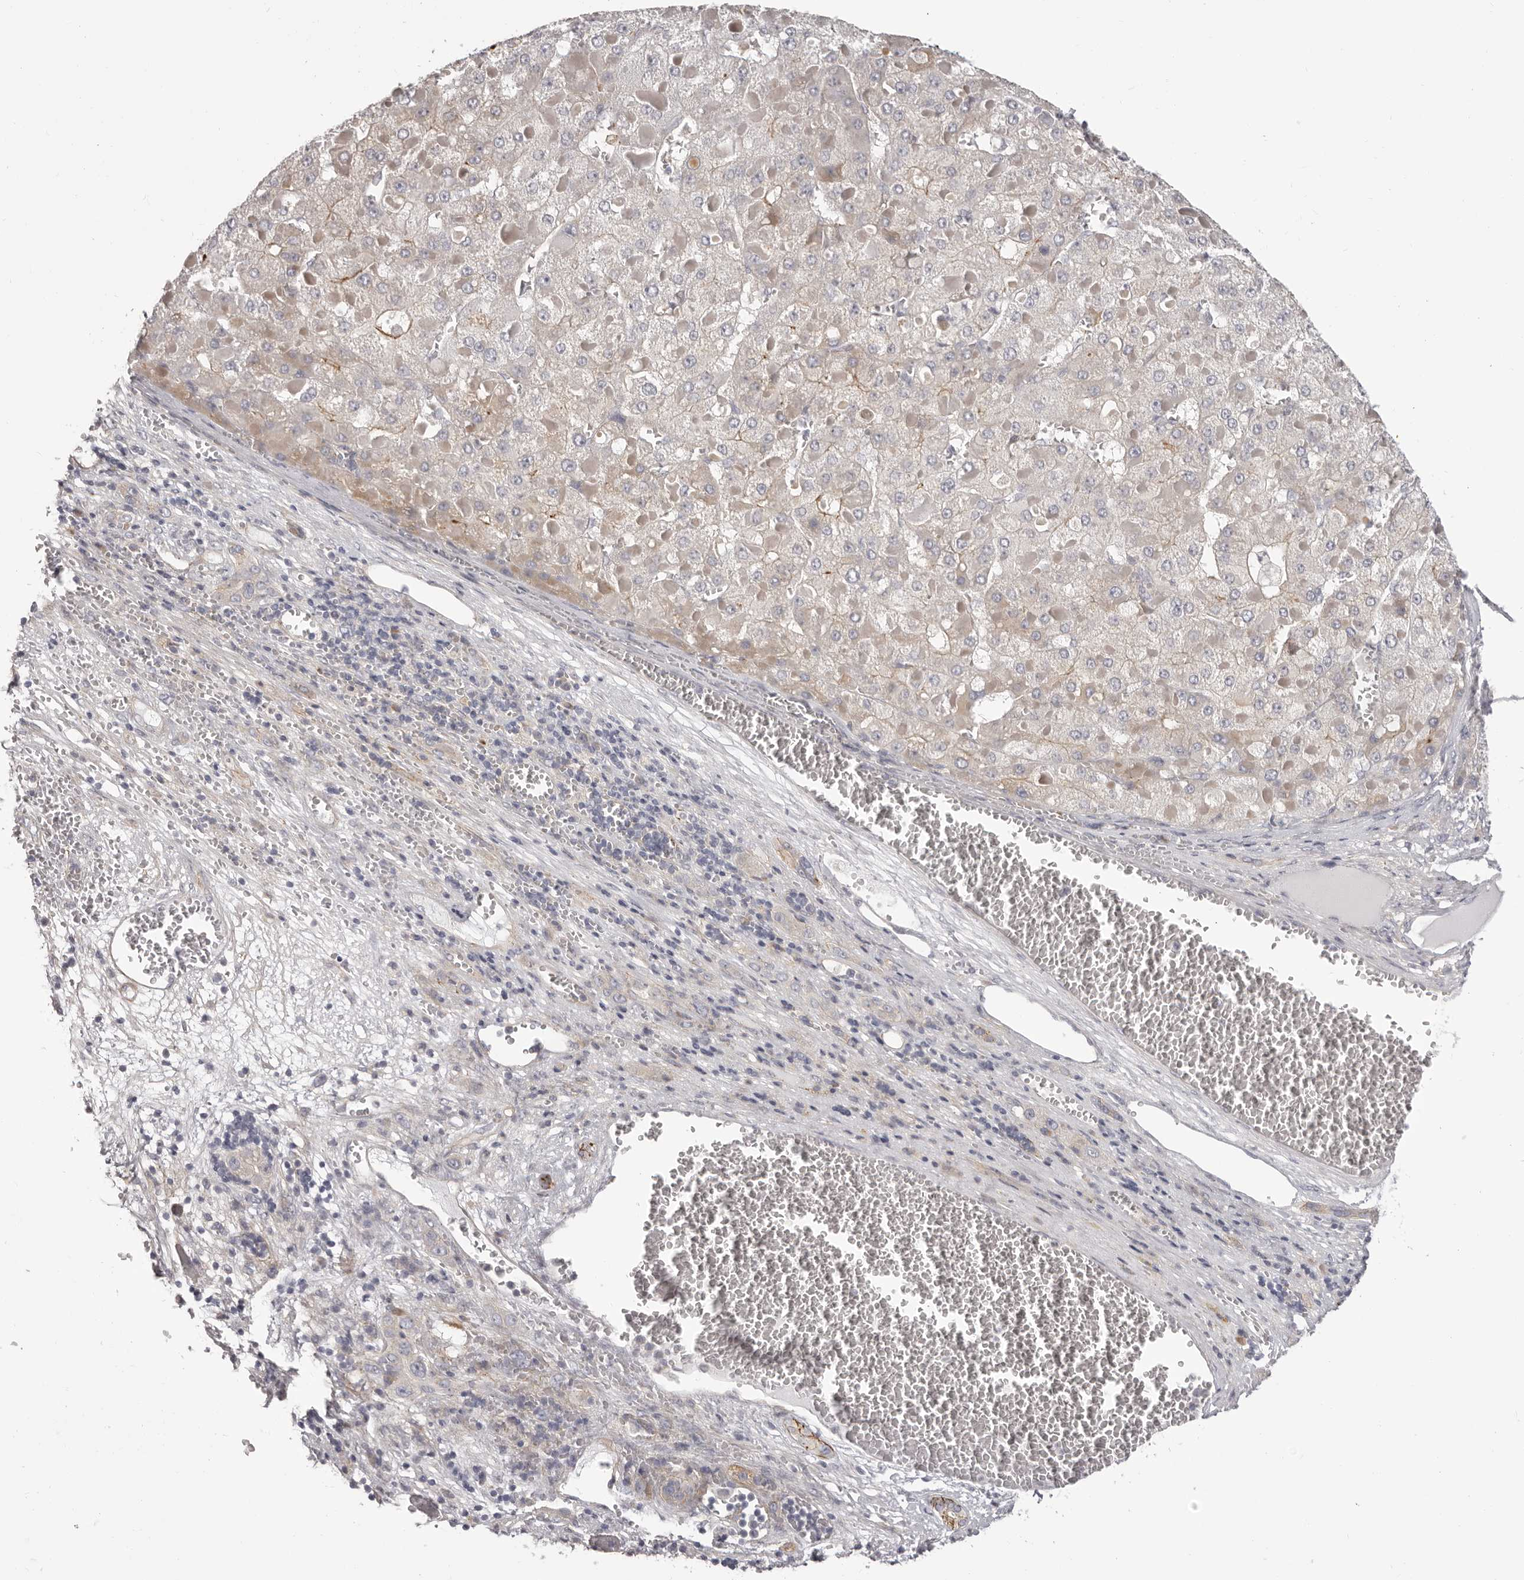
{"staining": {"intensity": "weak", "quantity": "<25%", "location": "cytoplasmic/membranous"}, "tissue": "liver cancer", "cell_type": "Tumor cells", "image_type": "cancer", "snomed": [{"axis": "morphology", "description": "Carcinoma, Hepatocellular, NOS"}, {"axis": "topography", "description": "Liver"}], "caption": "An image of human hepatocellular carcinoma (liver) is negative for staining in tumor cells.", "gene": "OTUD3", "patient": {"sex": "female", "age": 73}}